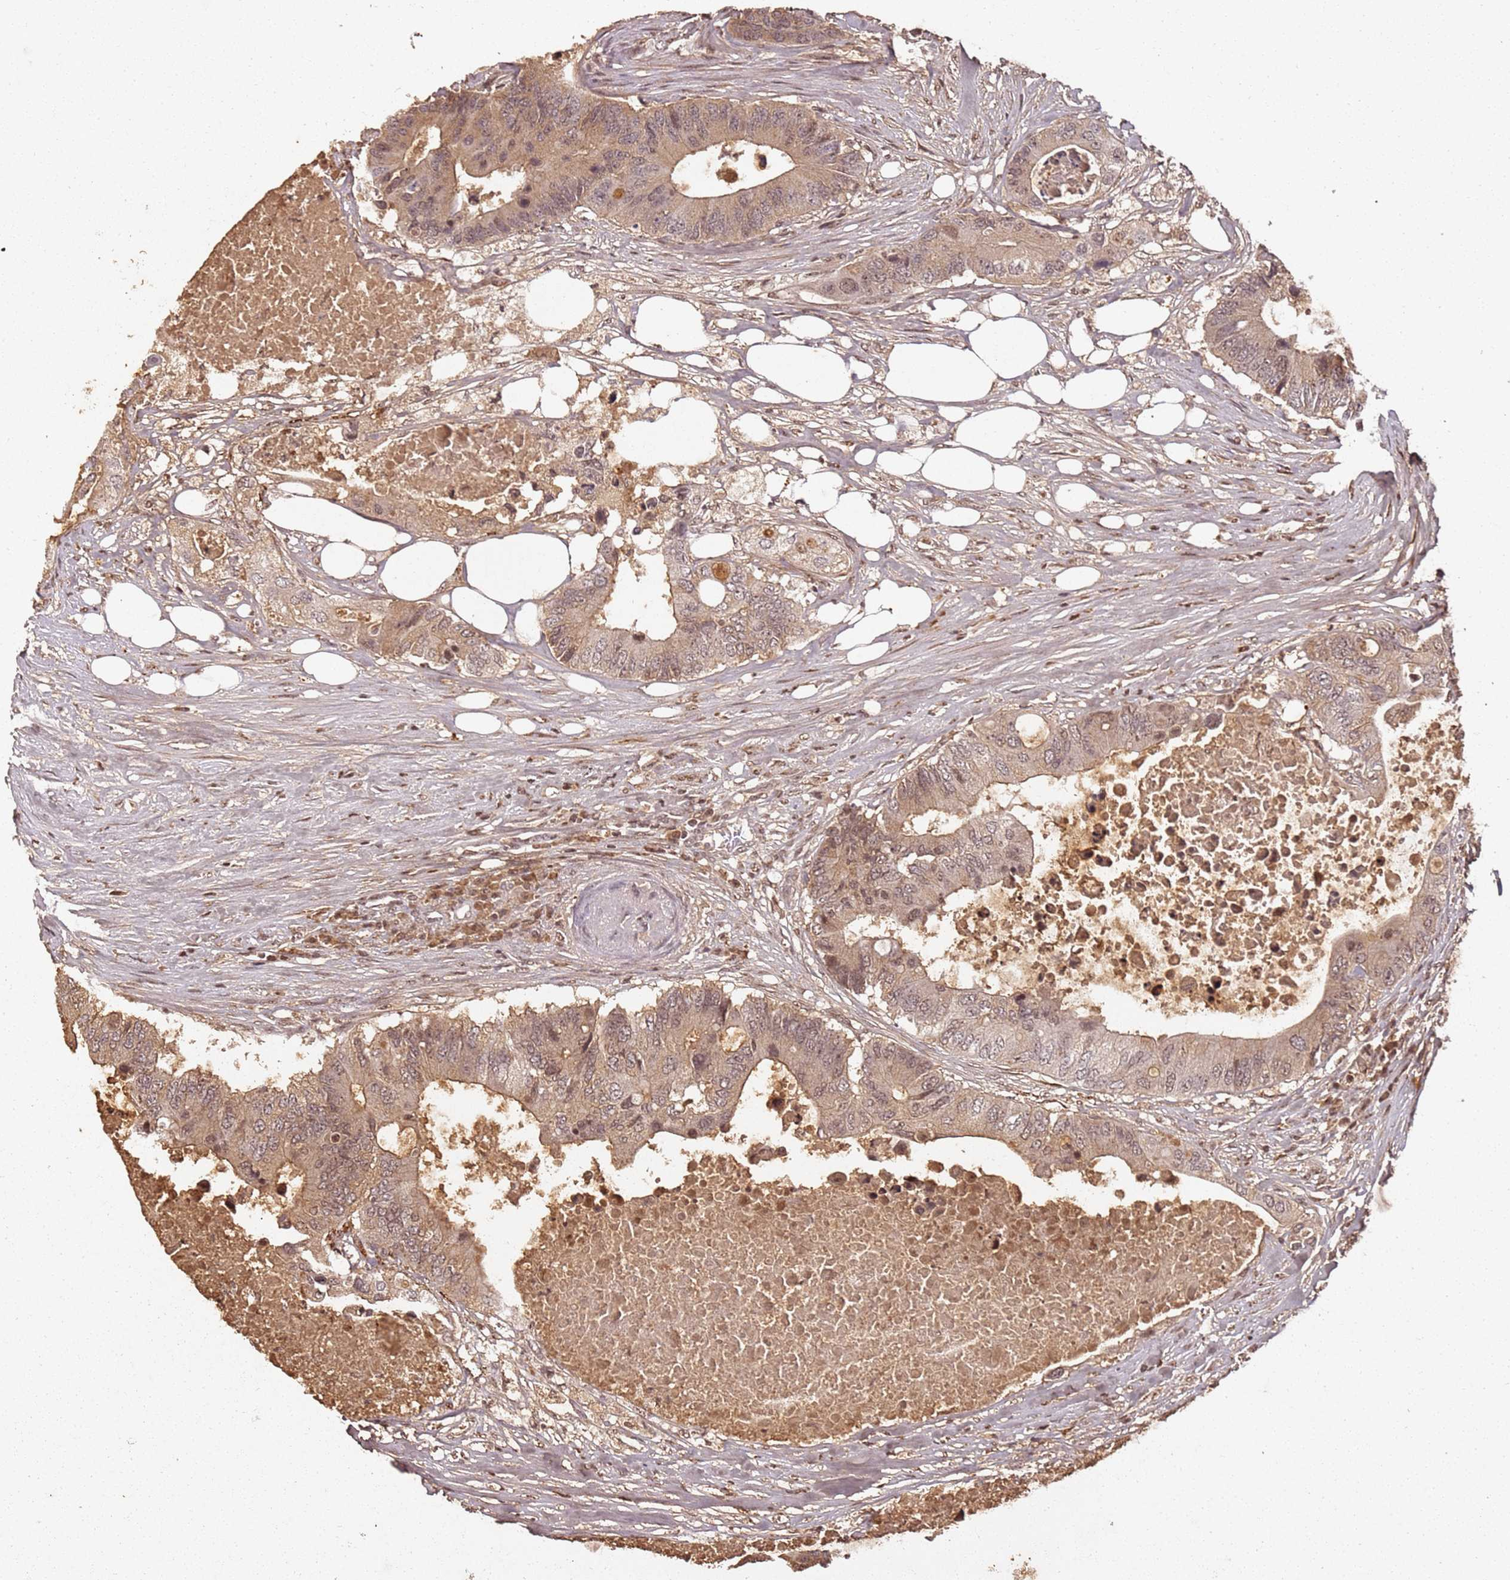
{"staining": {"intensity": "moderate", "quantity": ">75%", "location": "cytoplasmic/membranous,nuclear"}, "tissue": "colorectal cancer", "cell_type": "Tumor cells", "image_type": "cancer", "snomed": [{"axis": "morphology", "description": "Adenocarcinoma, NOS"}, {"axis": "topography", "description": "Colon"}], "caption": "Colorectal cancer tissue exhibits moderate cytoplasmic/membranous and nuclear positivity in approximately >75% of tumor cells, visualized by immunohistochemistry.", "gene": "COL1A2", "patient": {"sex": "male", "age": 71}}